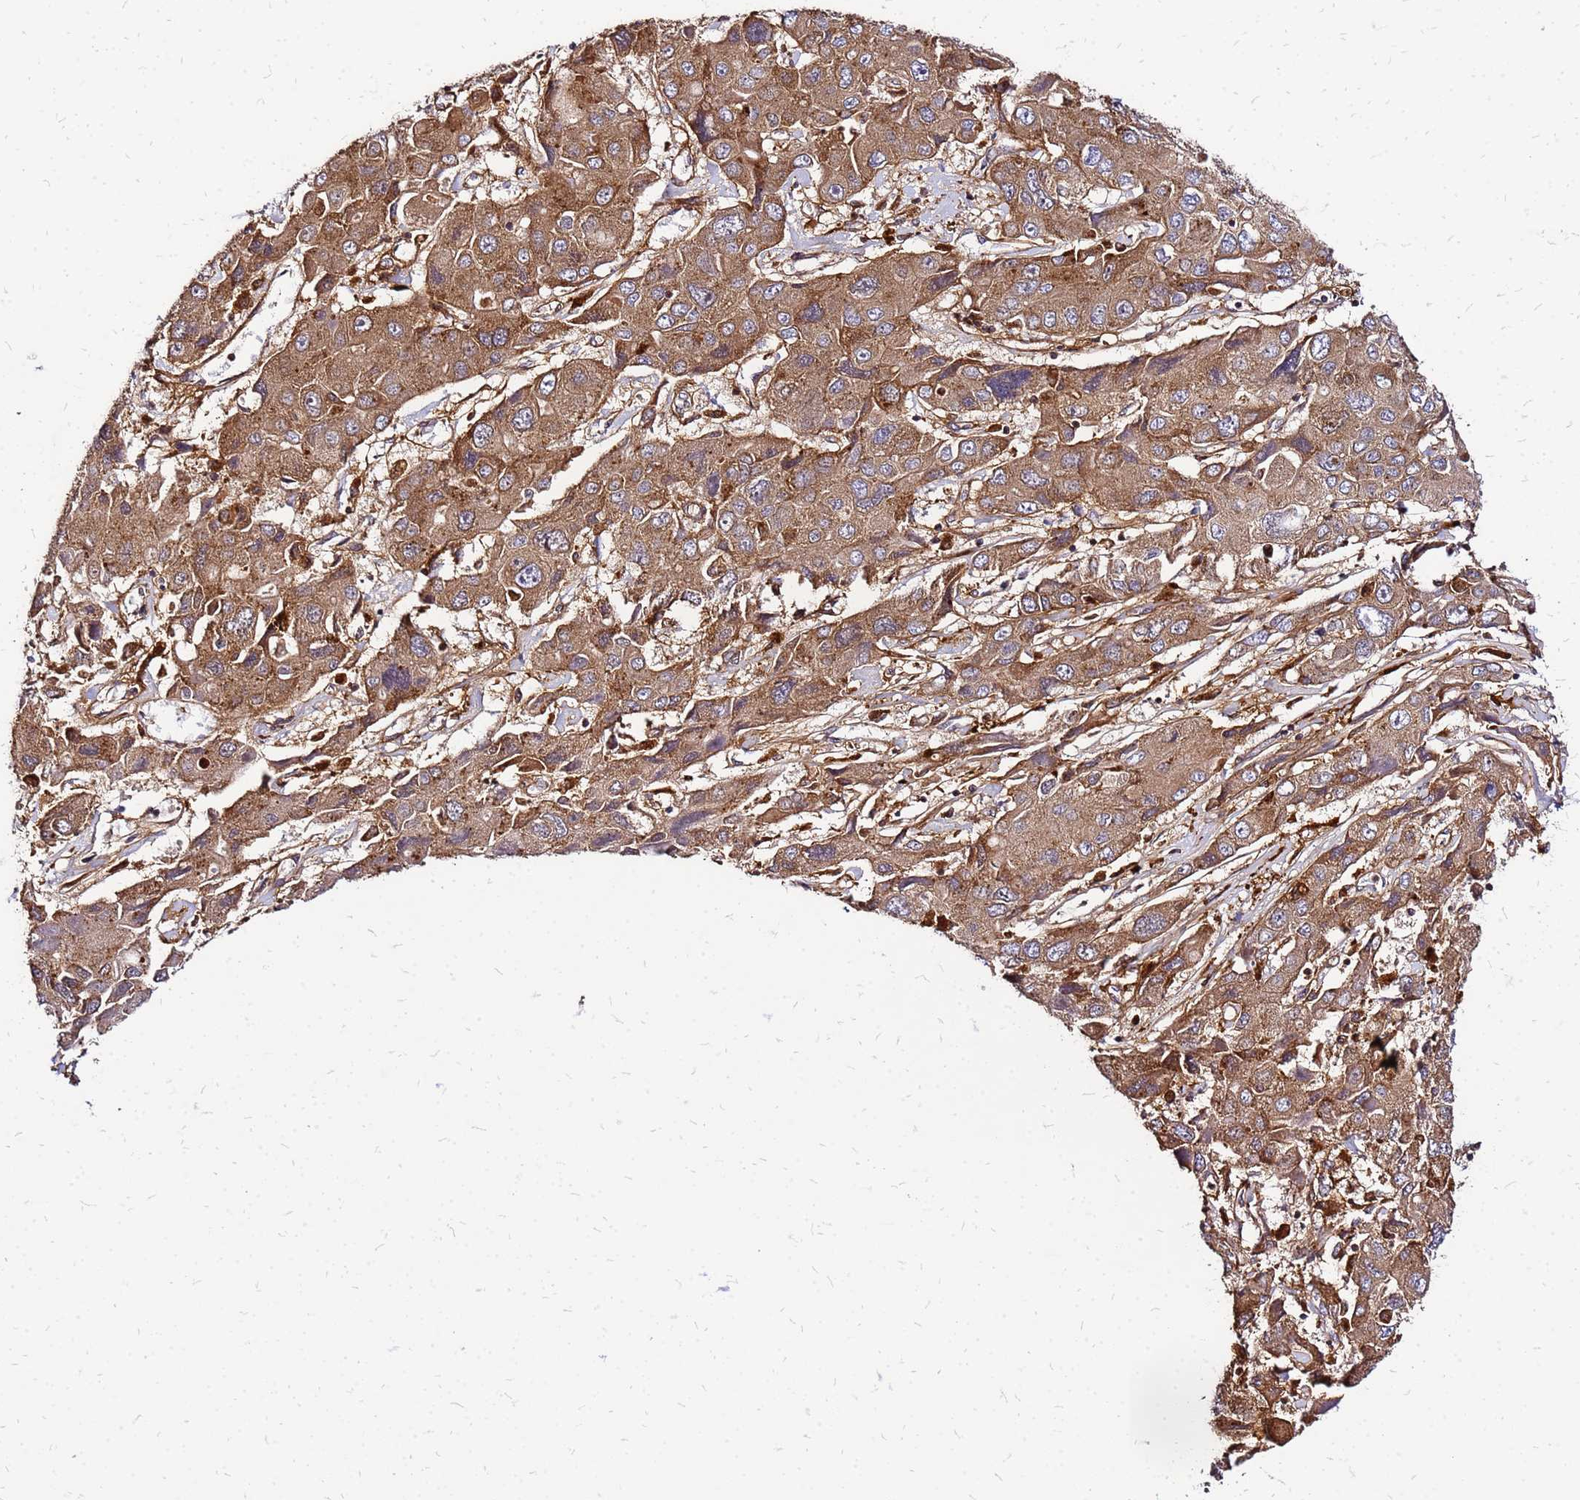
{"staining": {"intensity": "moderate", "quantity": ">75%", "location": "cytoplasmic/membranous"}, "tissue": "liver cancer", "cell_type": "Tumor cells", "image_type": "cancer", "snomed": [{"axis": "morphology", "description": "Cholangiocarcinoma"}, {"axis": "topography", "description": "Liver"}], "caption": "A high-resolution photomicrograph shows immunohistochemistry (IHC) staining of liver cancer, which demonstrates moderate cytoplasmic/membranous staining in approximately >75% of tumor cells. (Stains: DAB (3,3'-diaminobenzidine) in brown, nuclei in blue, Microscopy: brightfield microscopy at high magnification).", "gene": "CYBC1", "patient": {"sex": "male", "age": 67}}